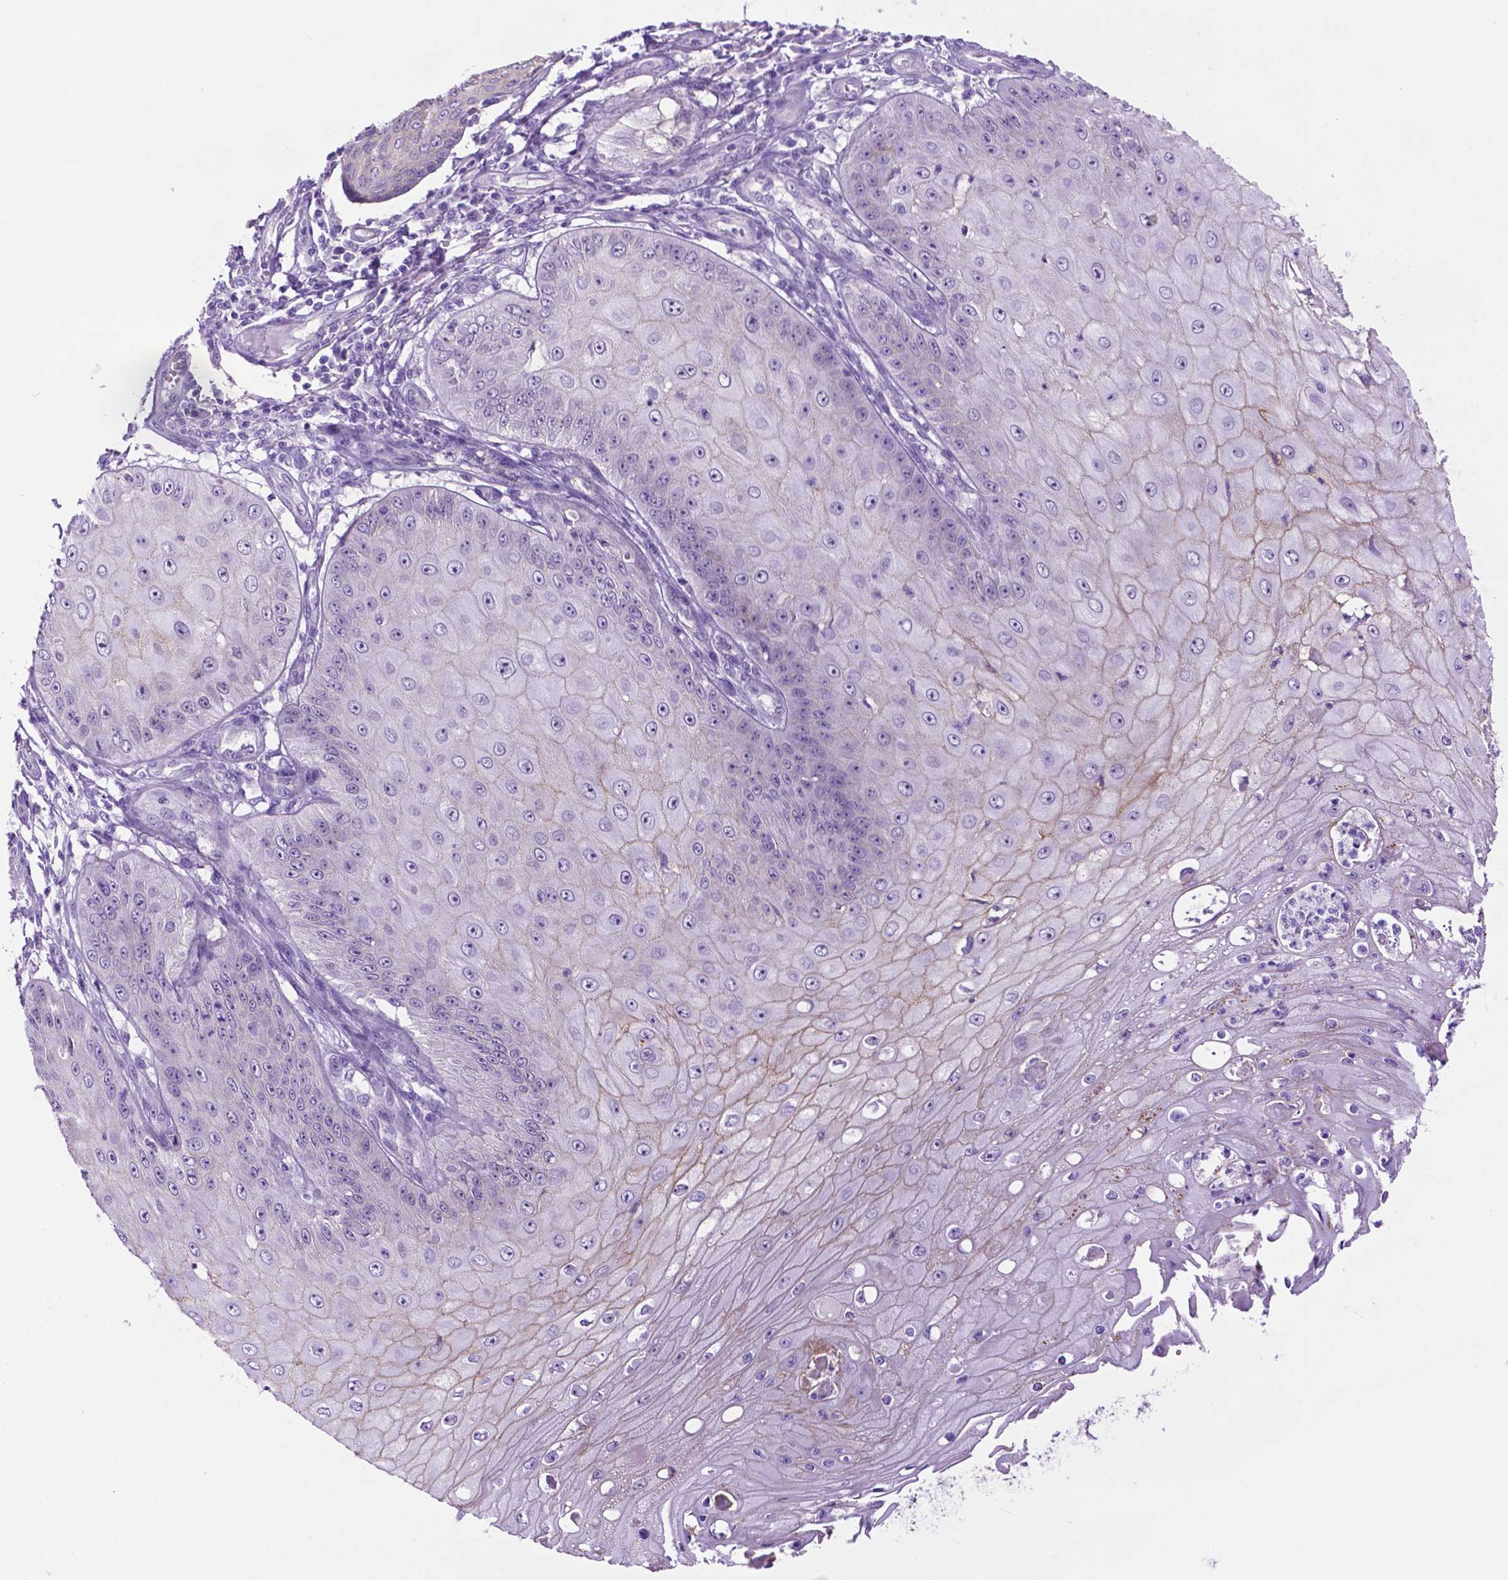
{"staining": {"intensity": "weak", "quantity": "<25%", "location": "cytoplasmic/membranous"}, "tissue": "skin cancer", "cell_type": "Tumor cells", "image_type": "cancer", "snomed": [{"axis": "morphology", "description": "Squamous cell carcinoma, NOS"}, {"axis": "topography", "description": "Skin"}], "caption": "This is an IHC photomicrograph of skin cancer (squamous cell carcinoma). There is no positivity in tumor cells.", "gene": "TACSTD2", "patient": {"sex": "male", "age": 70}}